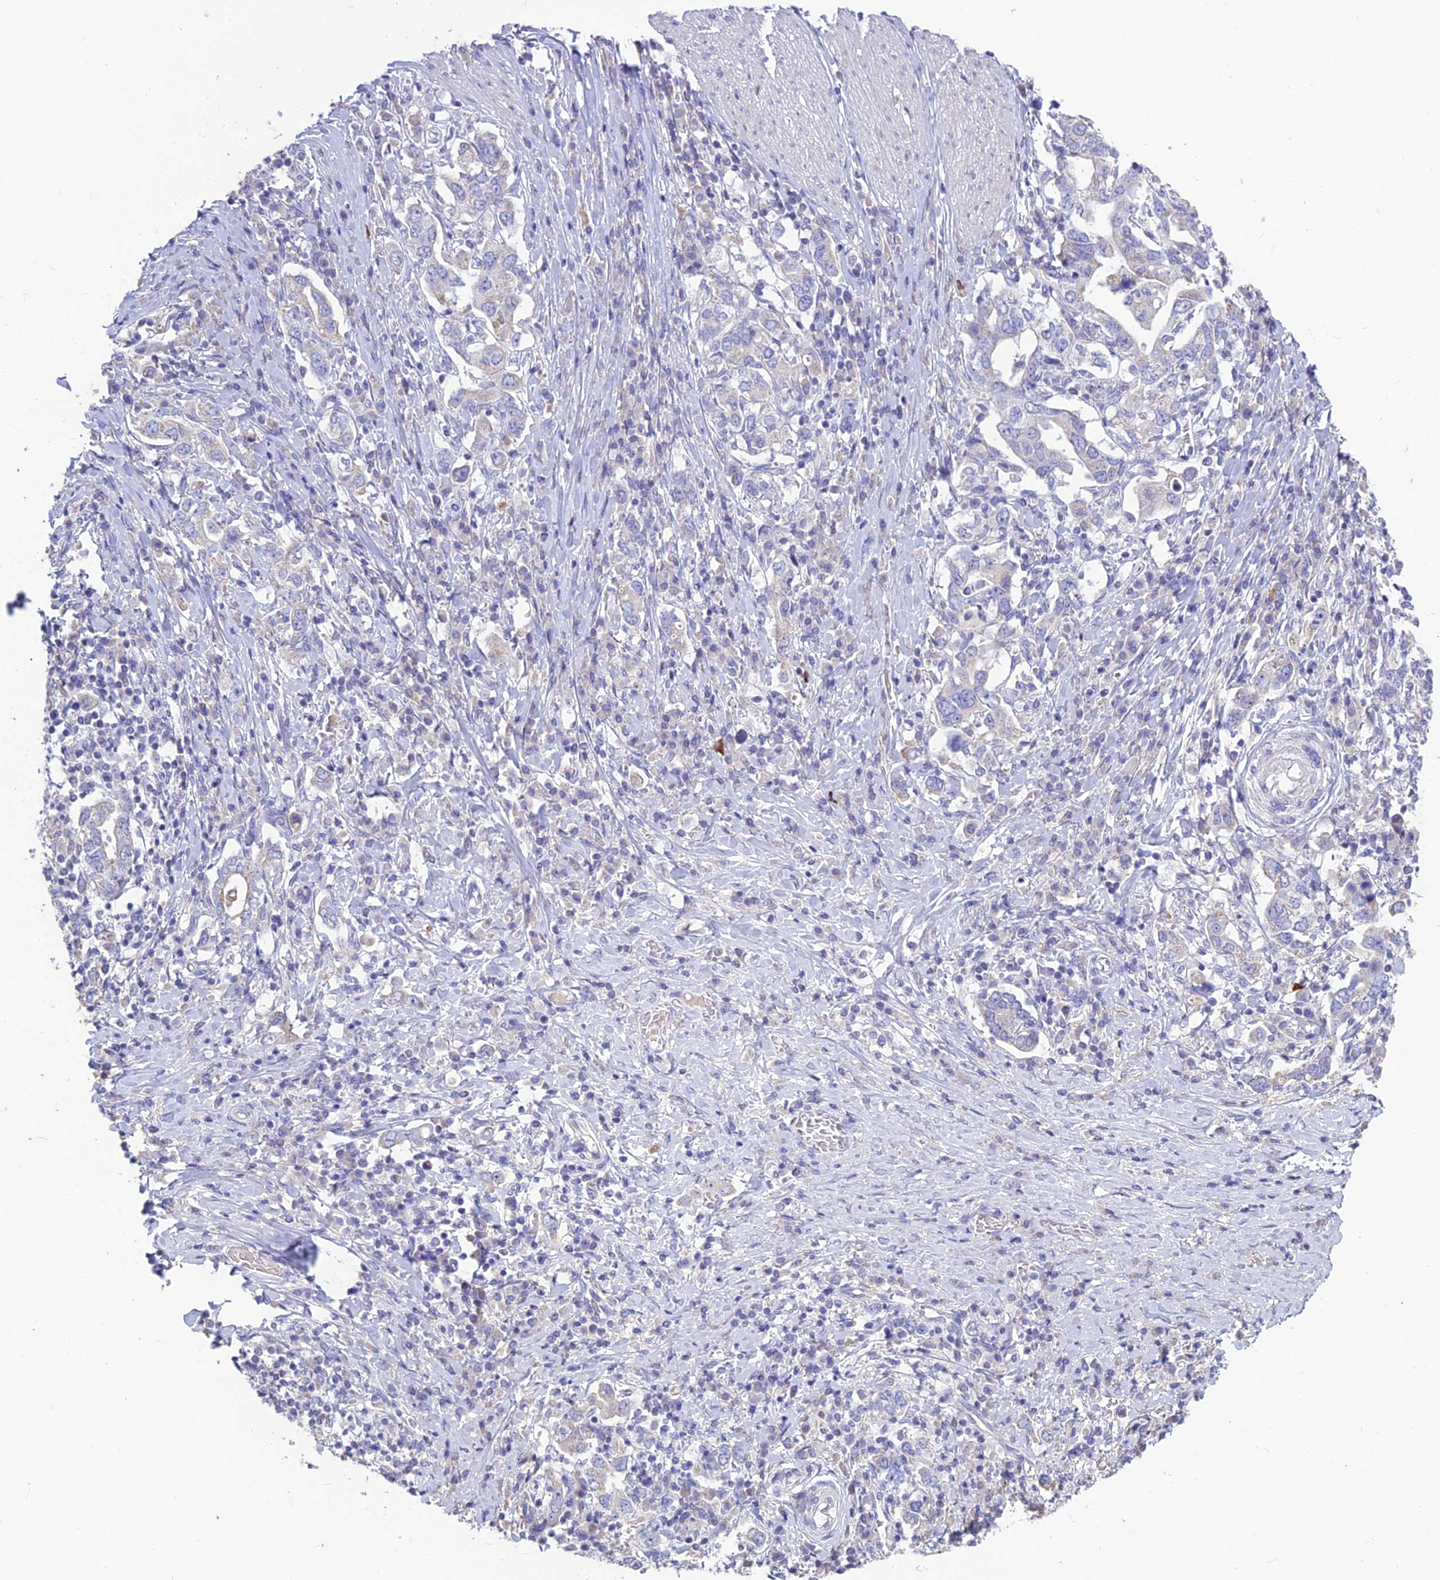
{"staining": {"intensity": "negative", "quantity": "none", "location": "none"}, "tissue": "stomach cancer", "cell_type": "Tumor cells", "image_type": "cancer", "snomed": [{"axis": "morphology", "description": "Adenocarcinoma, NOS"}, {"axis": "topography", "description": "Stomach, upper"}, {"axis": "topography", "description": "Stomach"}], "caption": "Tumor cells show no significant protein positivity in adenocarcinoma (stomach).", "gene": "BHMT2", "patient": {"sex": "male", "age": 62}}